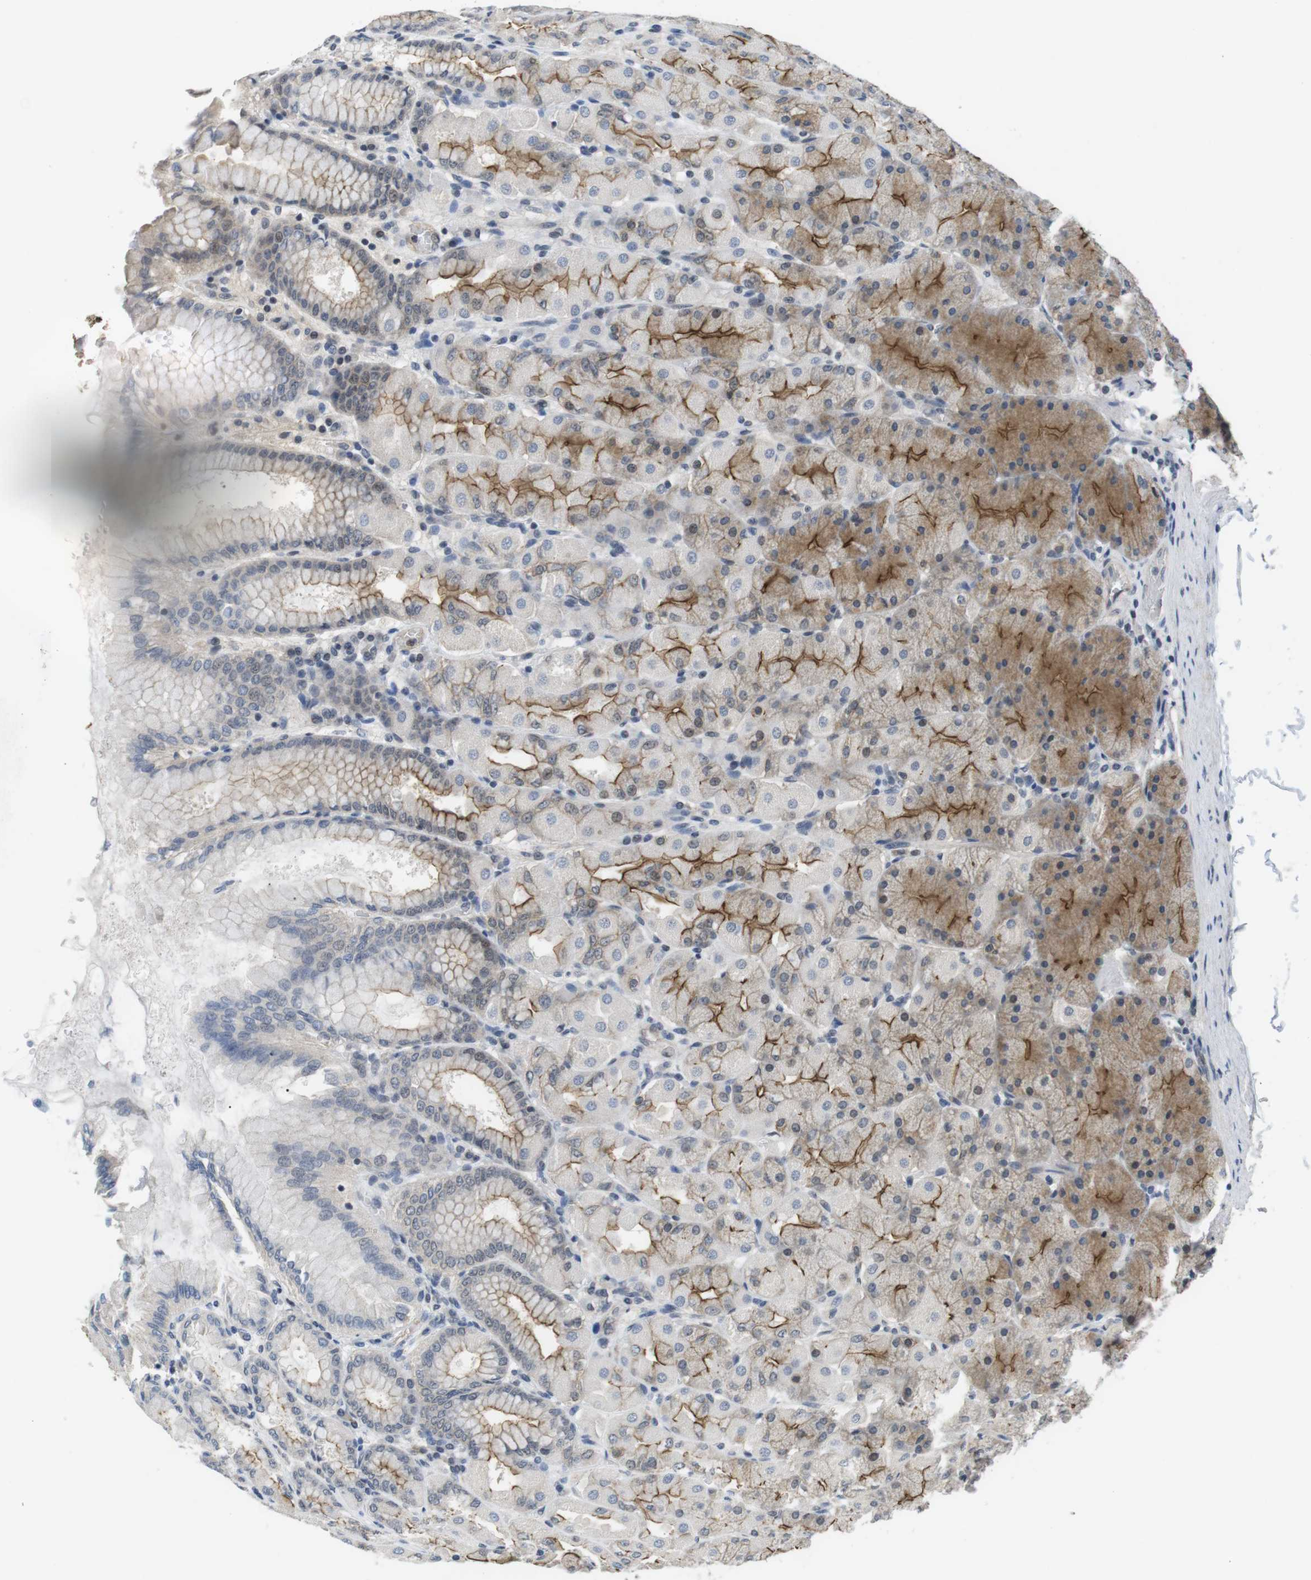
{"staining": {"intensity": "moderate", "quantity": "25%-75%", "location": "cytoplasmic/membranous"}, "tissue": "stomach", "cell_type": "Glandular cells", "image_type": "normal", "snomed": [{"axis": "morphology", "description": "Normal tissue, NOS"}, {"axis": "topography", "description": "Stomach, upper"}], "caption": "Immunohistochemistry (IHC) (DAB (3,3'-diaminobenzidine)) staining of benign stomach shows moderate cytoplasmic/membranous protein expression in about 25%-75% of glandular cells. Ihc stains the protein of interest in brown and the nuclei are stained blue.", "gene": "NECTIN1", "patient": {"sex": "female", "age": 56}}